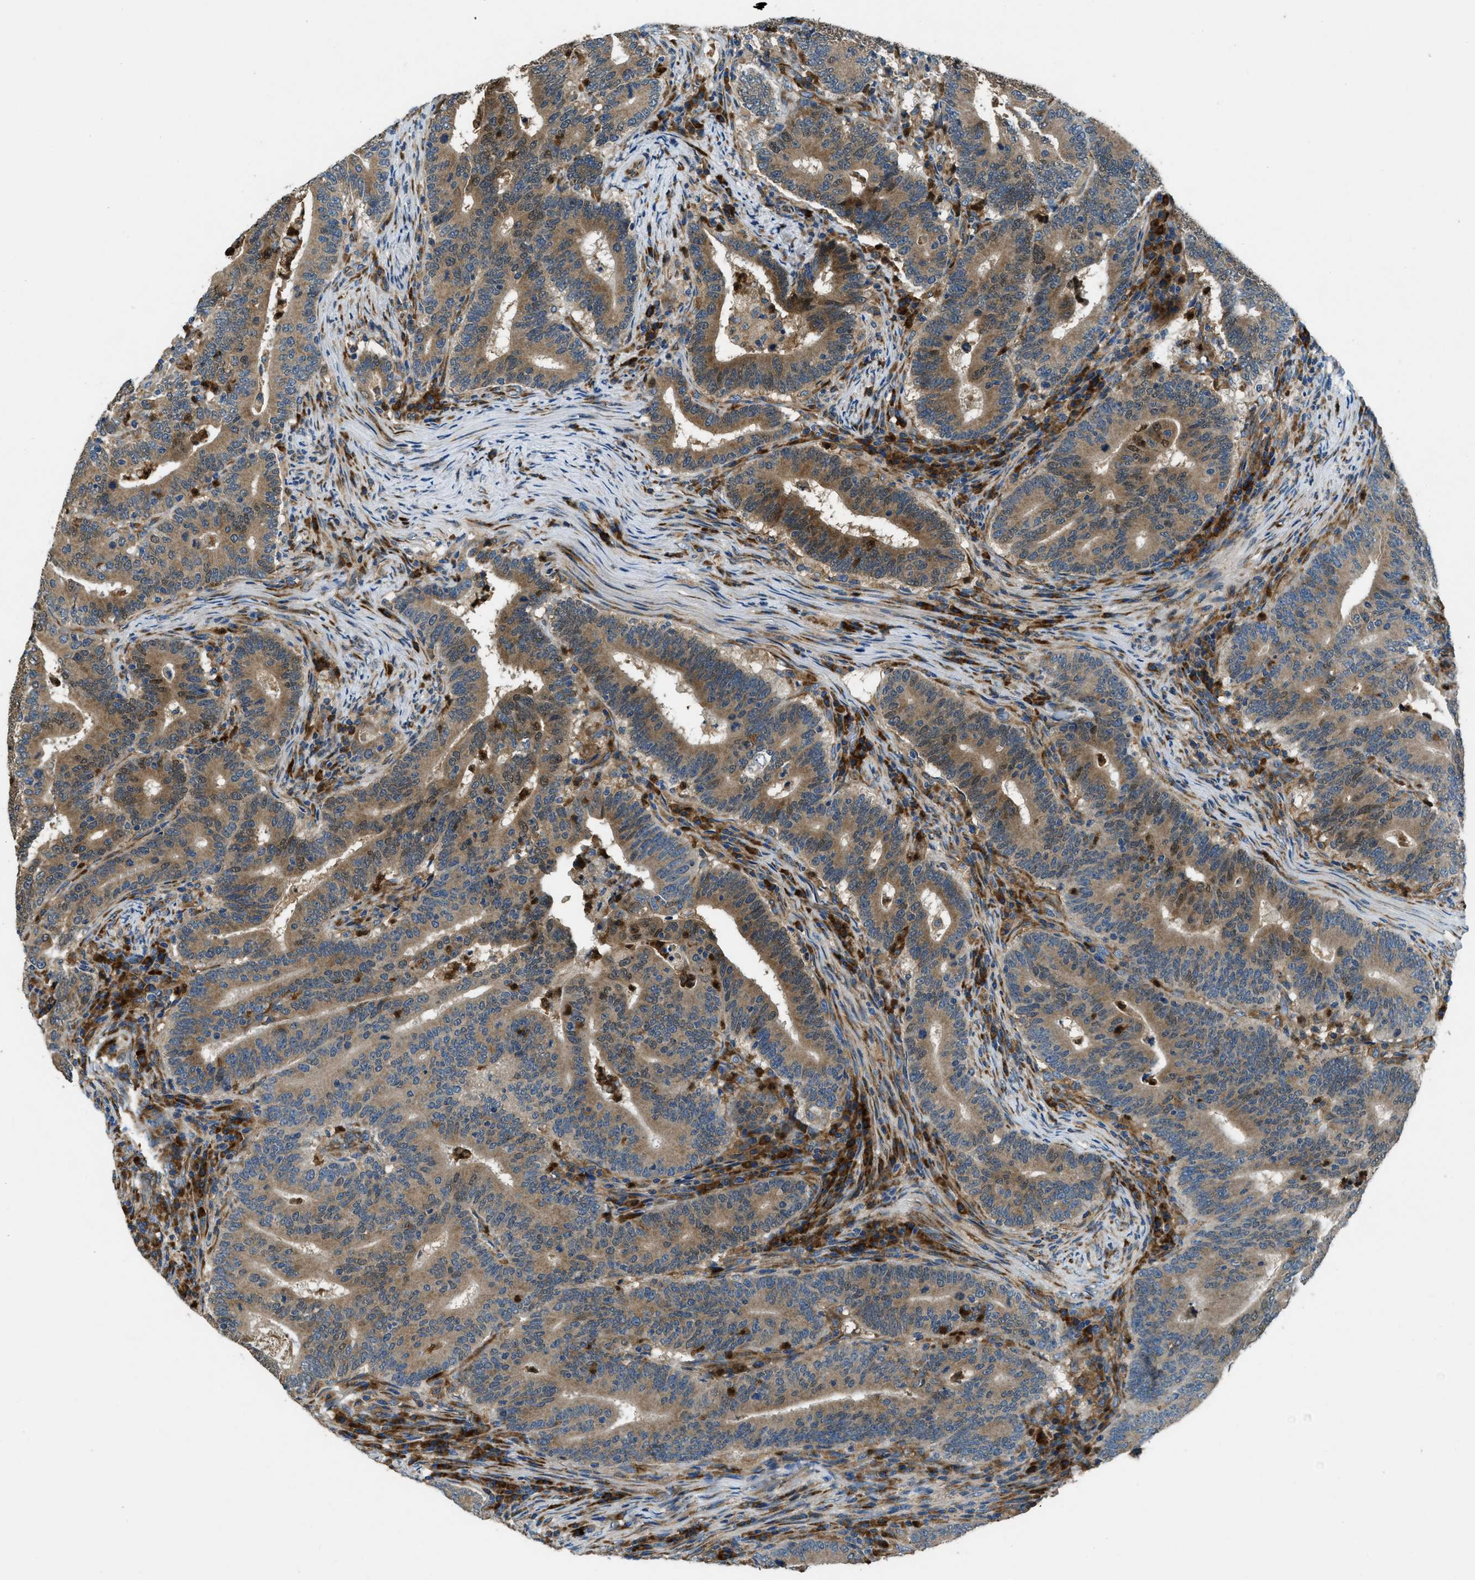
{"staining": {"intensity": "moderate", "quantity": ">75%", "location": "cytoplasmic/membranous"}, "tissue": "colorectal cancer", "cell_type": "Tumor cells", "image_type": "cancer", "snomed": [{"axis": "morphology", "description": "Adenocarcinoma, NOS"}, {"axis": "topography", "description": "Colon"}], "caption": "Immunohistochemistry of colorectal cancer demonstrates medium levels of moderate cytoplasmic/membranous positivity in approximately >75% of tumor cells. (DAB (3,3'-diaminobenzidine) IHC, brown staining for protein, blue staining for nuclei).", "gene": "GIMAP8", "patient": {"sex": "female", "age": 66}}